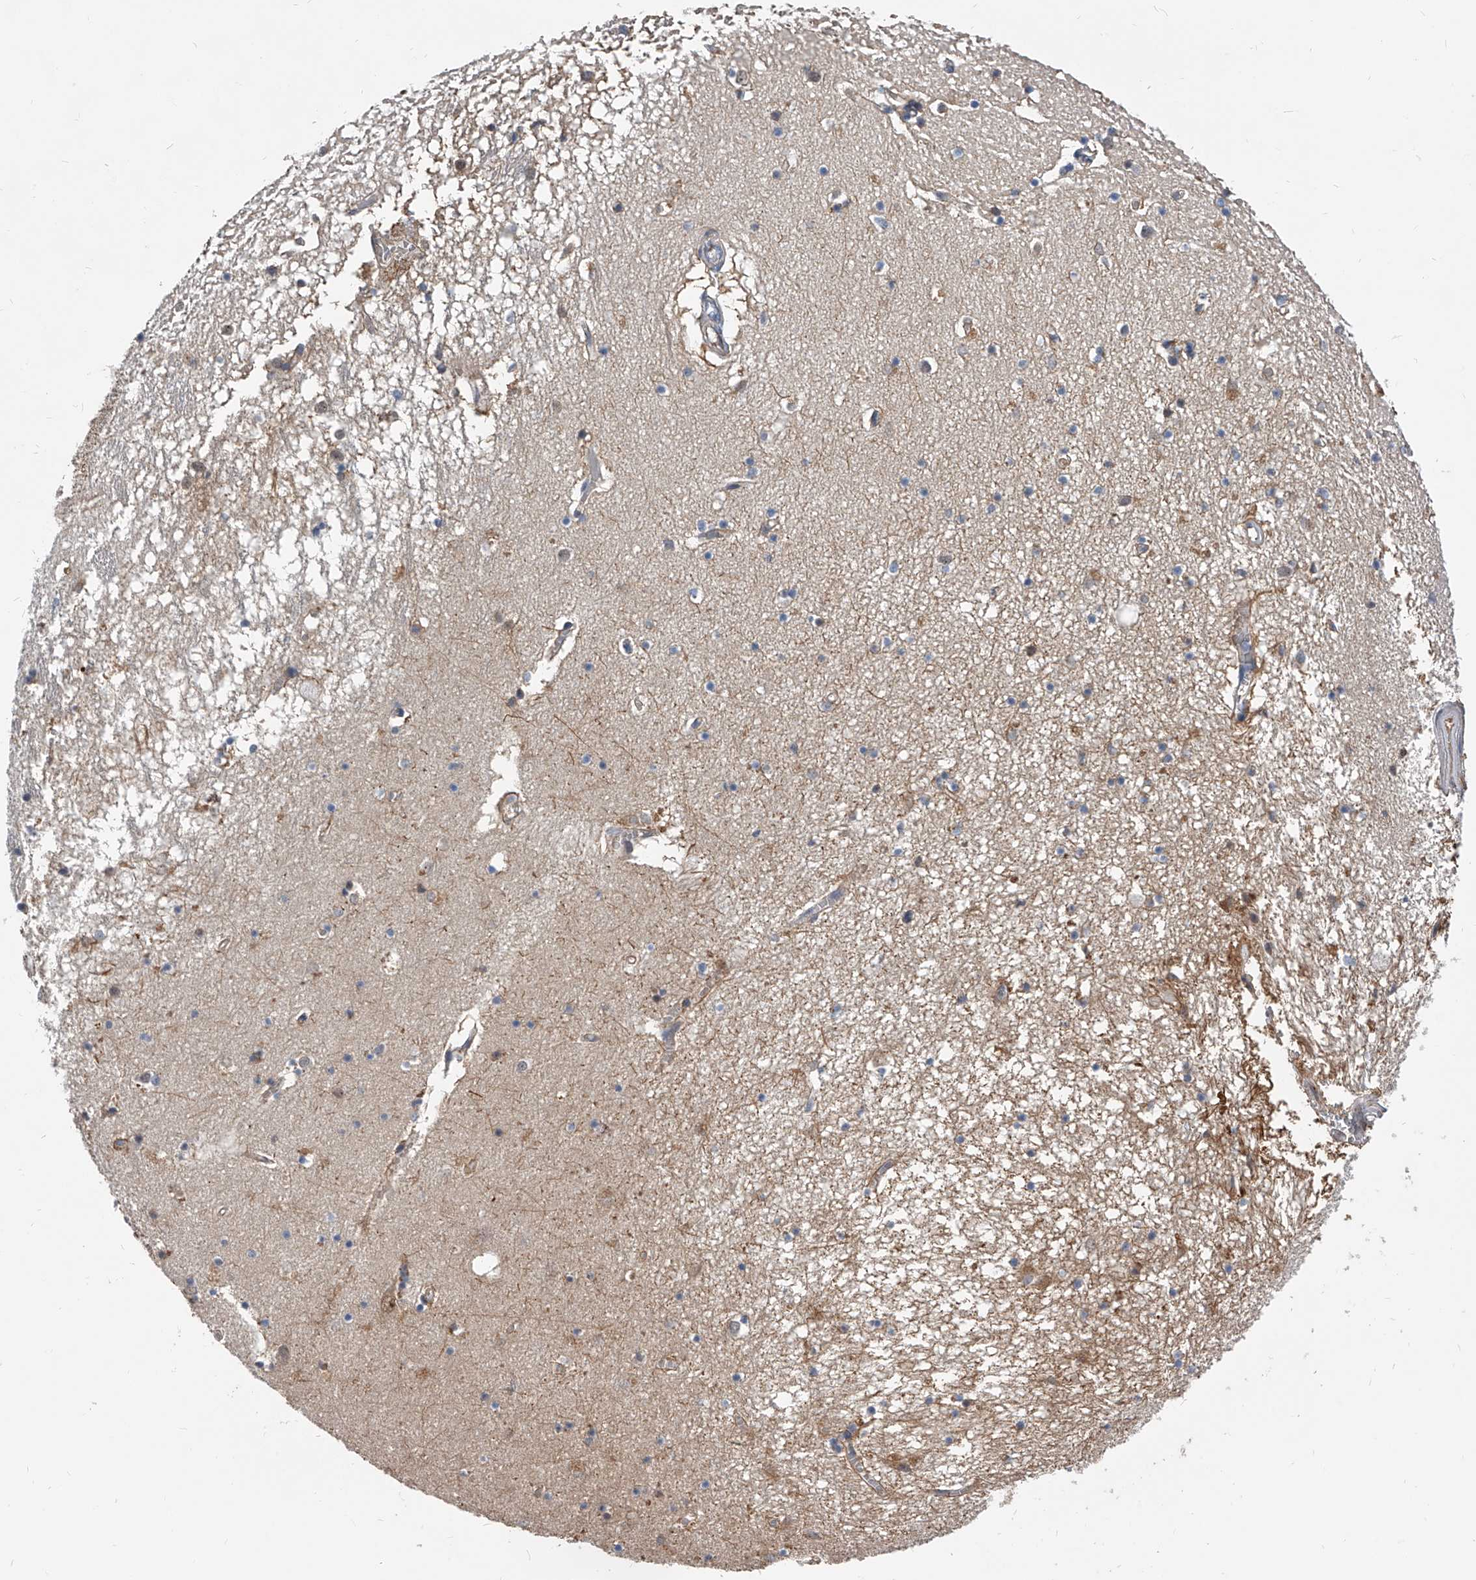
{"staining": {"intensity": "weak", "quantity": "<25%", "location": "cytoplasmic/membranous"}, "tissue": "hippocampus", "cell_type": "Glial cells", "image_type": "normal", "snomed": [{"axis": "morphology", "description": "Normal tissue, NOS"}, {"axis": "topography", "description": "Hippocampus"}], "caption": "Immunohistochemistry photomicrograph of benign hippocampus: hippocampus stained with DAB reveals no significant protein positivity in glial cells. (Brightfield microscopy of DAB (3,3'-diaminobenzidine) immunohistochemistry at high magnification).", "gene": "ZNF25", "patient": {"sex": "male", "age": 70}}